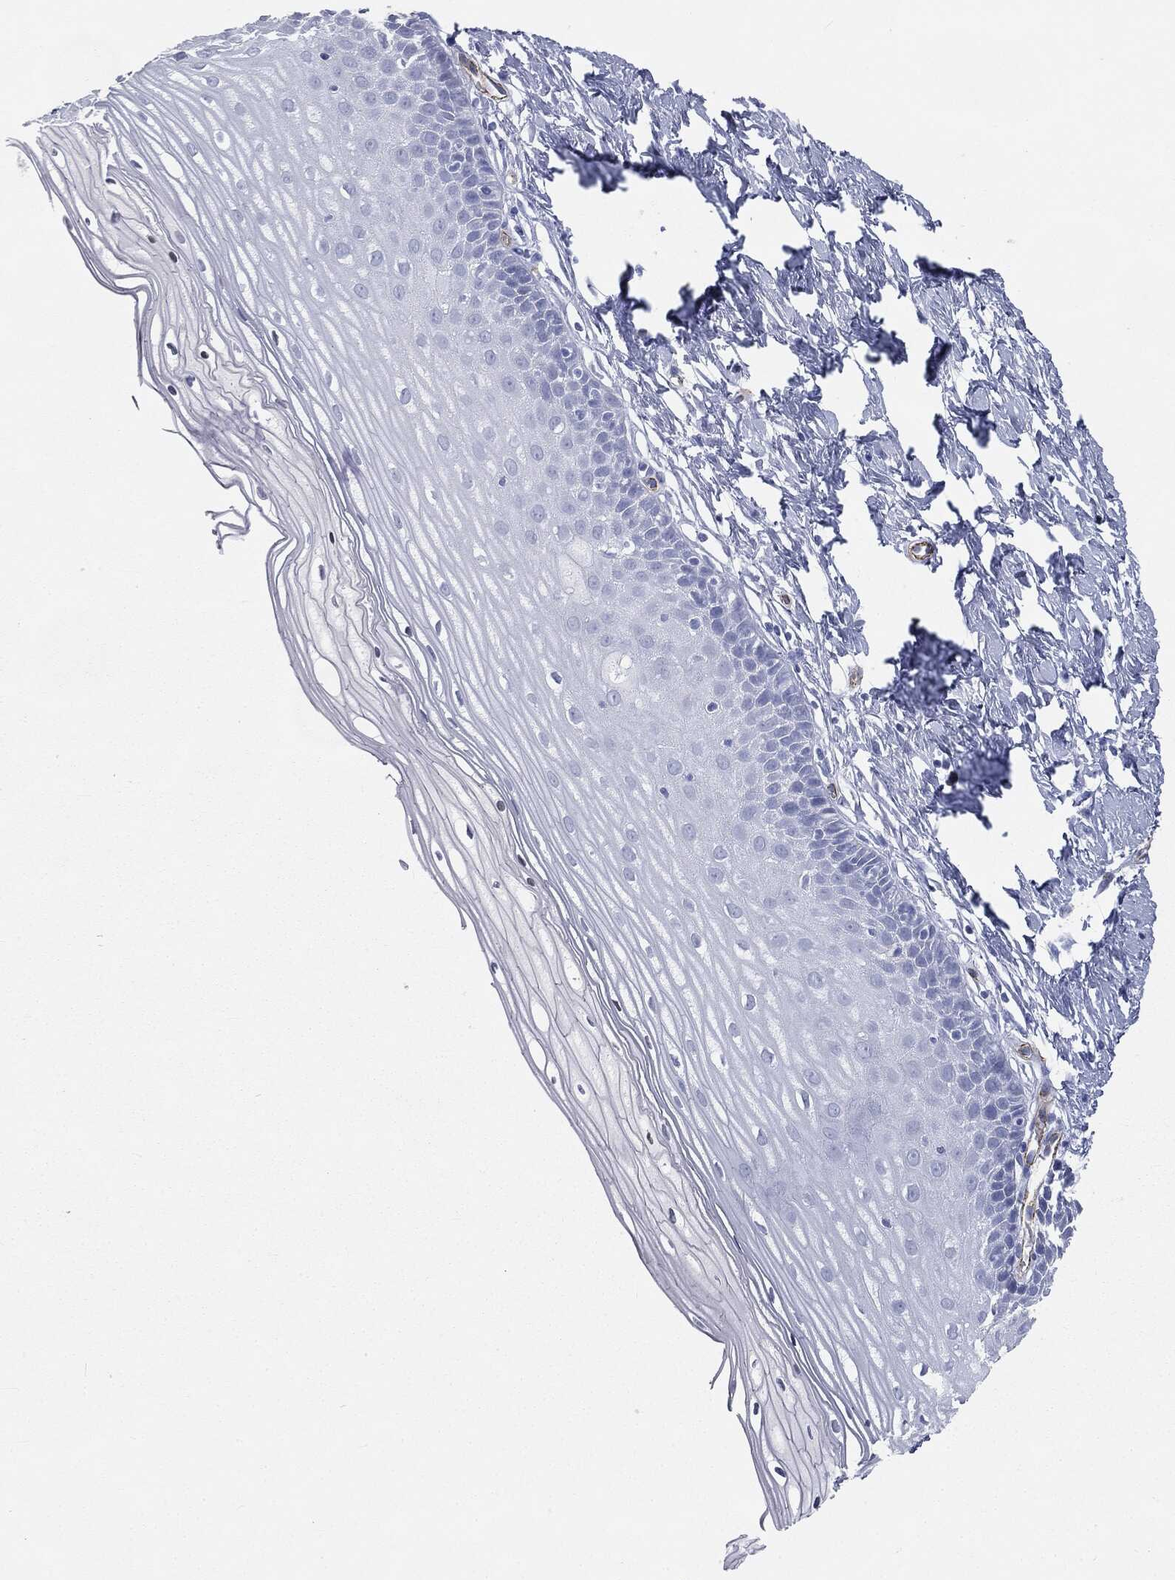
{"staining": {"intensity": "strong", "quantity": ">75%", "location": "cytoplasmic/membranous"}, "tissue": "cervix", "cell_type": "Glandular cells", "image_type": "normal", "snomed": [{"axis": "morphology", "description": "Normal tissue, NOS"}, {"axis": "topography", "description": "Cervix"}], "caption": "Immunohistochemistry of normal human cervix demonstrates high levels of strong cytoplasmic/membranous expression in about >75% of glandular cells.", "gene": "MUC5AC", "patient": {"sex": "female", "age": 37}}